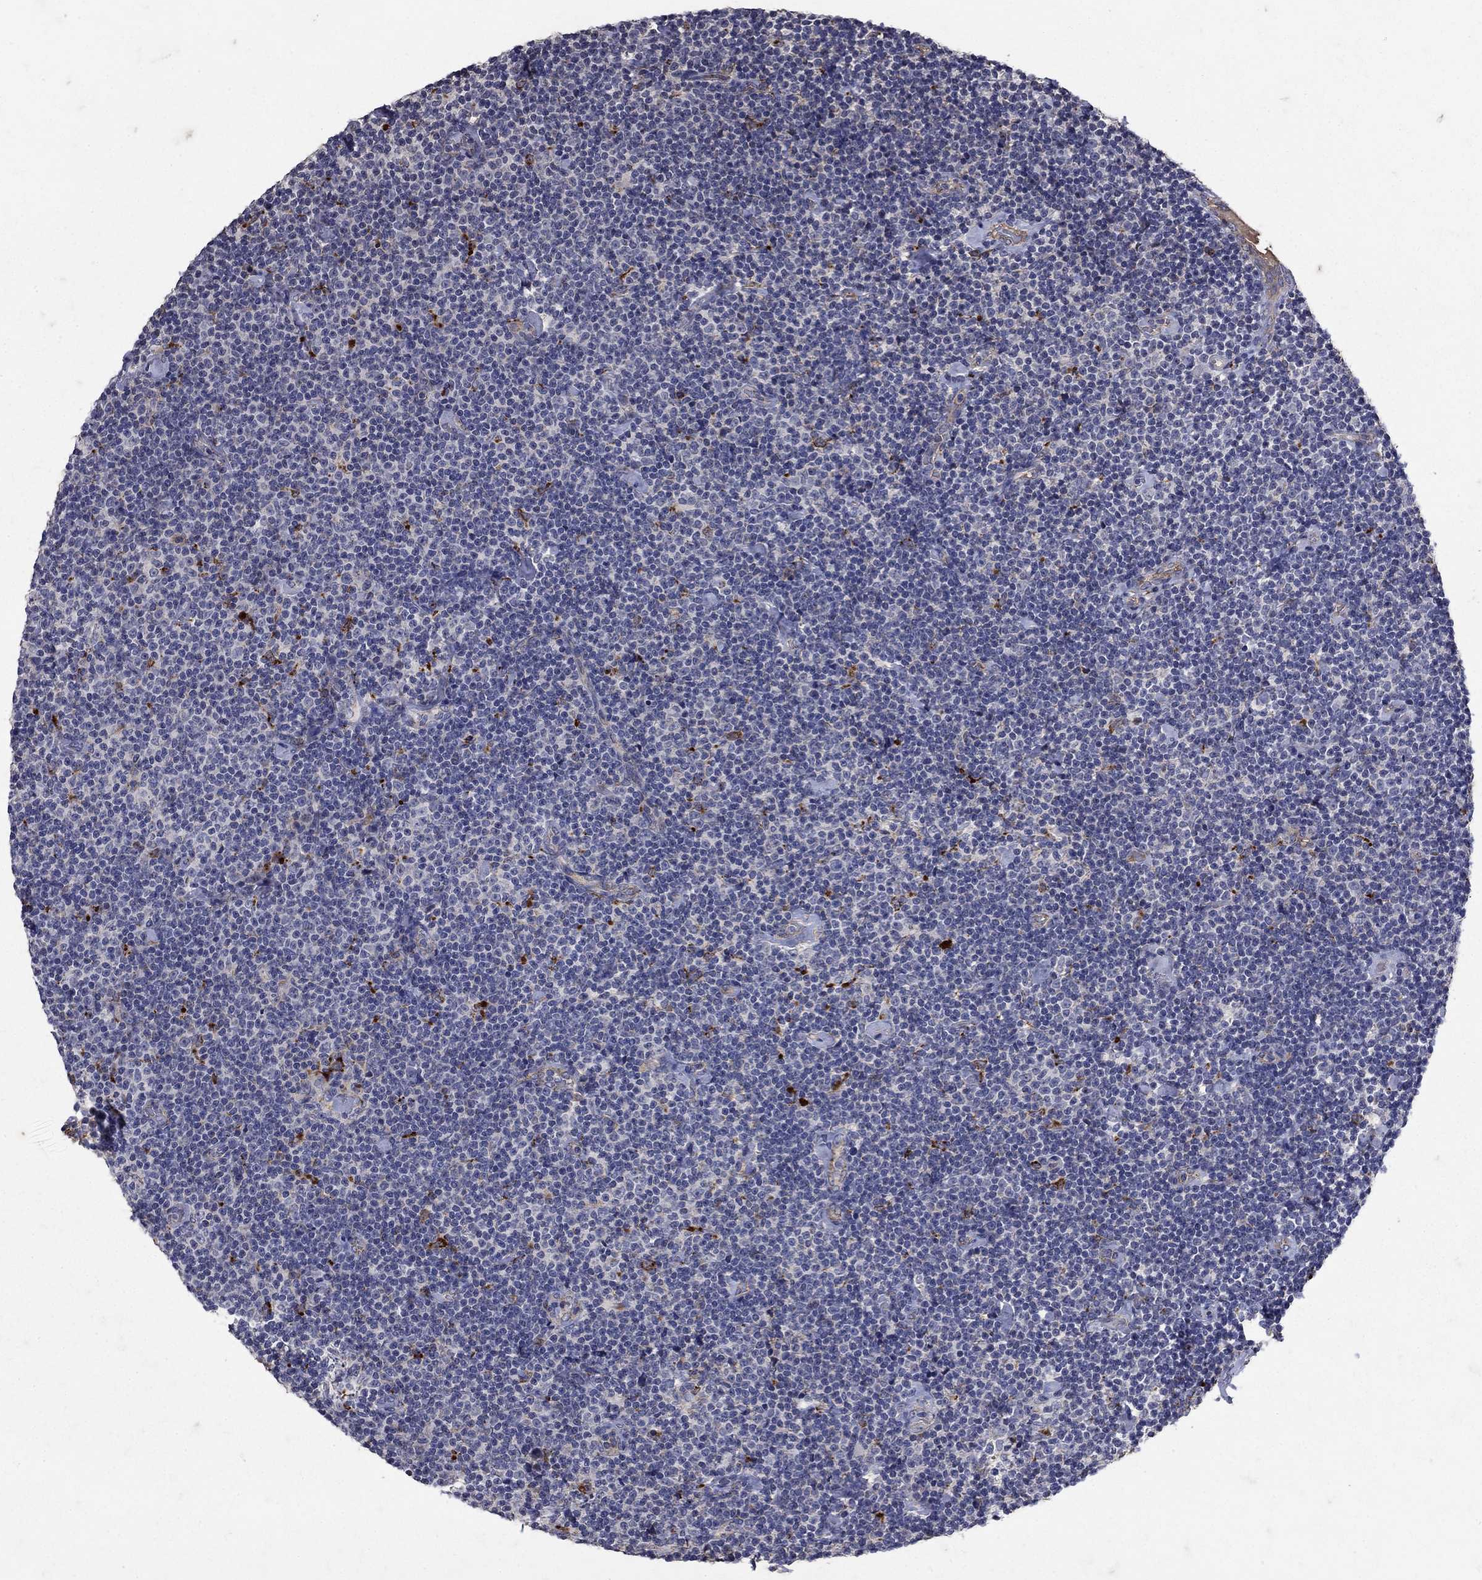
{"staining": {"intensity": "negative", "quantity": "none", "location": "none"}, "tissue": "lymphoma", "cell_type": "Tumor cells", "image_type": "cancer", "snomed": [{"axis": "morphology", "description": "Malignant lymphoma, non-Hodgkin's type, Low grade"}, {"axis": "topography", "description": "Lymph node"}], "caption": "Immunohistochemical staining of human lymphoma reveals no significant staining in tumor cells. The staining was performed using DAB (3,3'-diaminobenzidine) to visualize the protein expression in brown, while the nuclei were stained in blue with hematoxylin (Magnification: 20x).", "gene": "NPC2", "patient": {"sex": "male", "age": 81}}